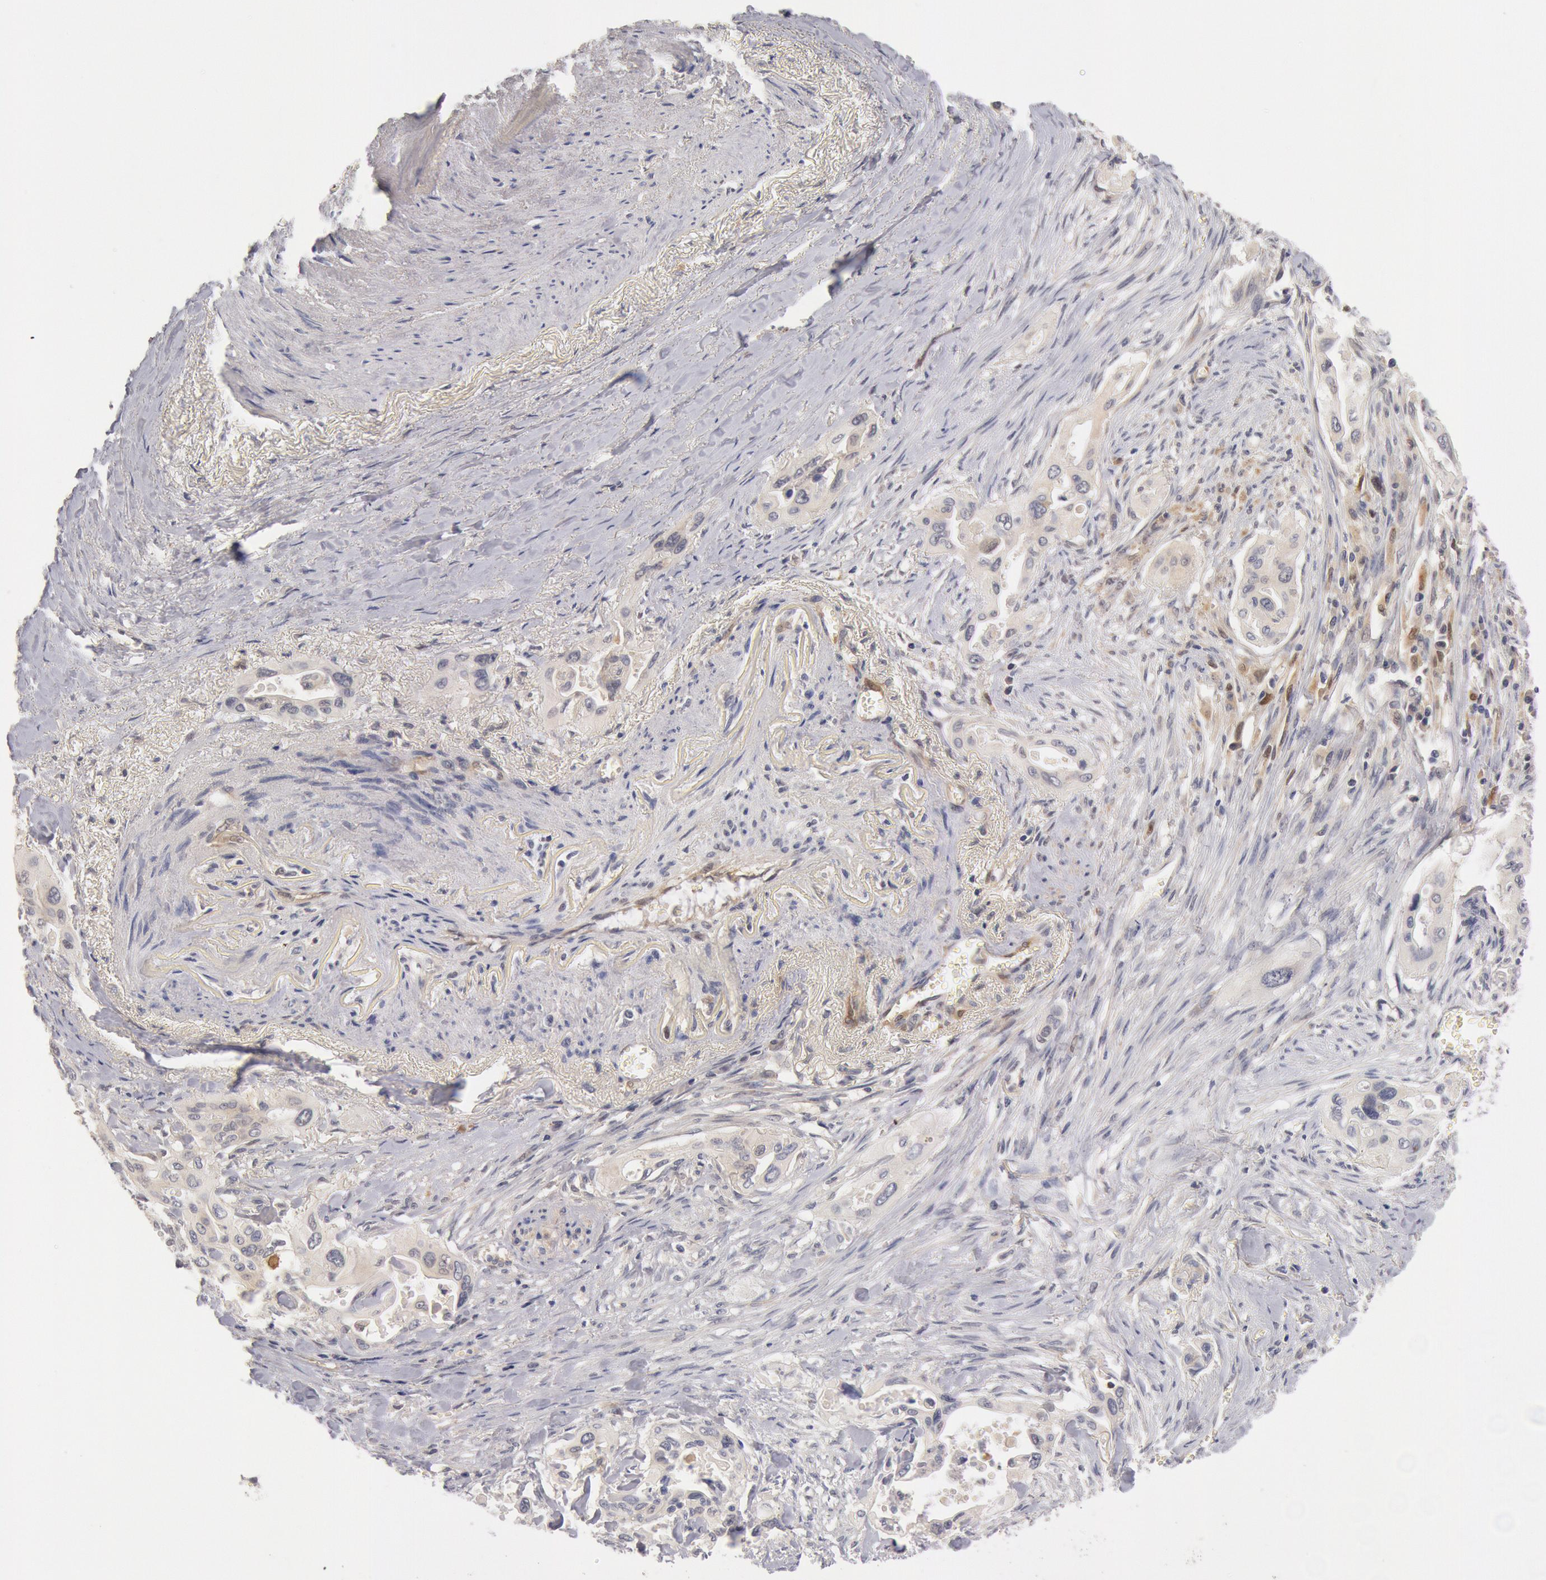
{"staining": {"intensity": "negative", "quantity": "none", "location": "none"}, "tissue": "pancreatic cancer", "cell_type": "Tumor cells", "image_type": "cancer", "snomed": [{"axis": "morphology", "description": "Adenocarcinoma, NOS"}, {"axis": "topography", "description": "Pancreas"}], "caption": "Adenocarcinoma (pancreatic) was stained to show a protein in brown. There is no significant positivity in tumor cells.", "gene": "DNAJA1", "patient": {"sex": "male", "age": 77}}